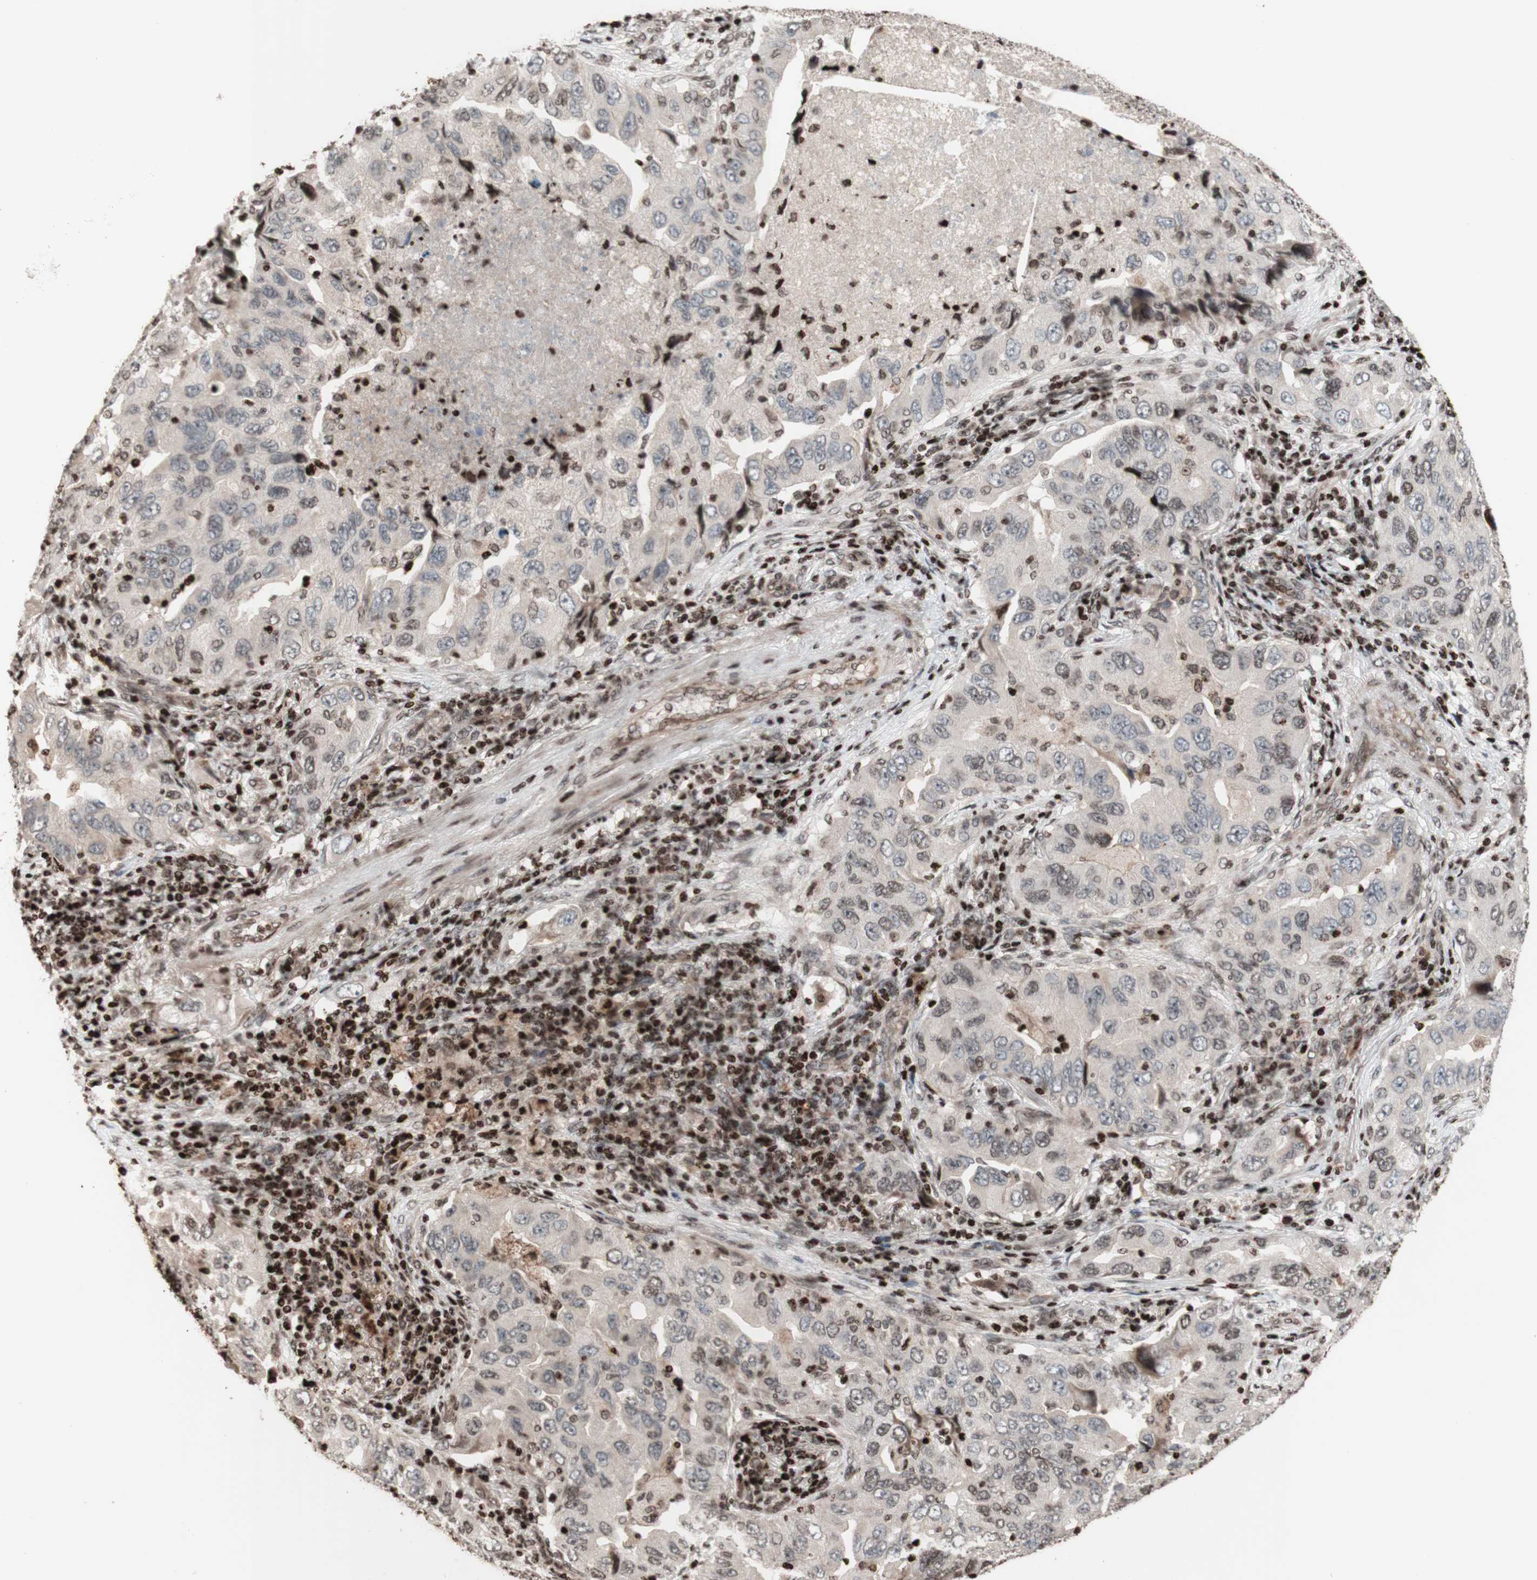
{"staining": {"intensity": "negative", "quantity": "none", "location": "none"}, "tissue": "lung cancer", "cell_type": "Tumor cells", "image_type": "cancer", "snomed": [{"axis": "morphology", "description": "Adenocarcinoma, NOS"}, {"axis": "topography", "description": "Lung"}], "caption": "Tumor cells show no significant protein positivity in lung adenocarcinoma.", "gene": "POLA1", "patient": {"sex": "female", "age": 65}}